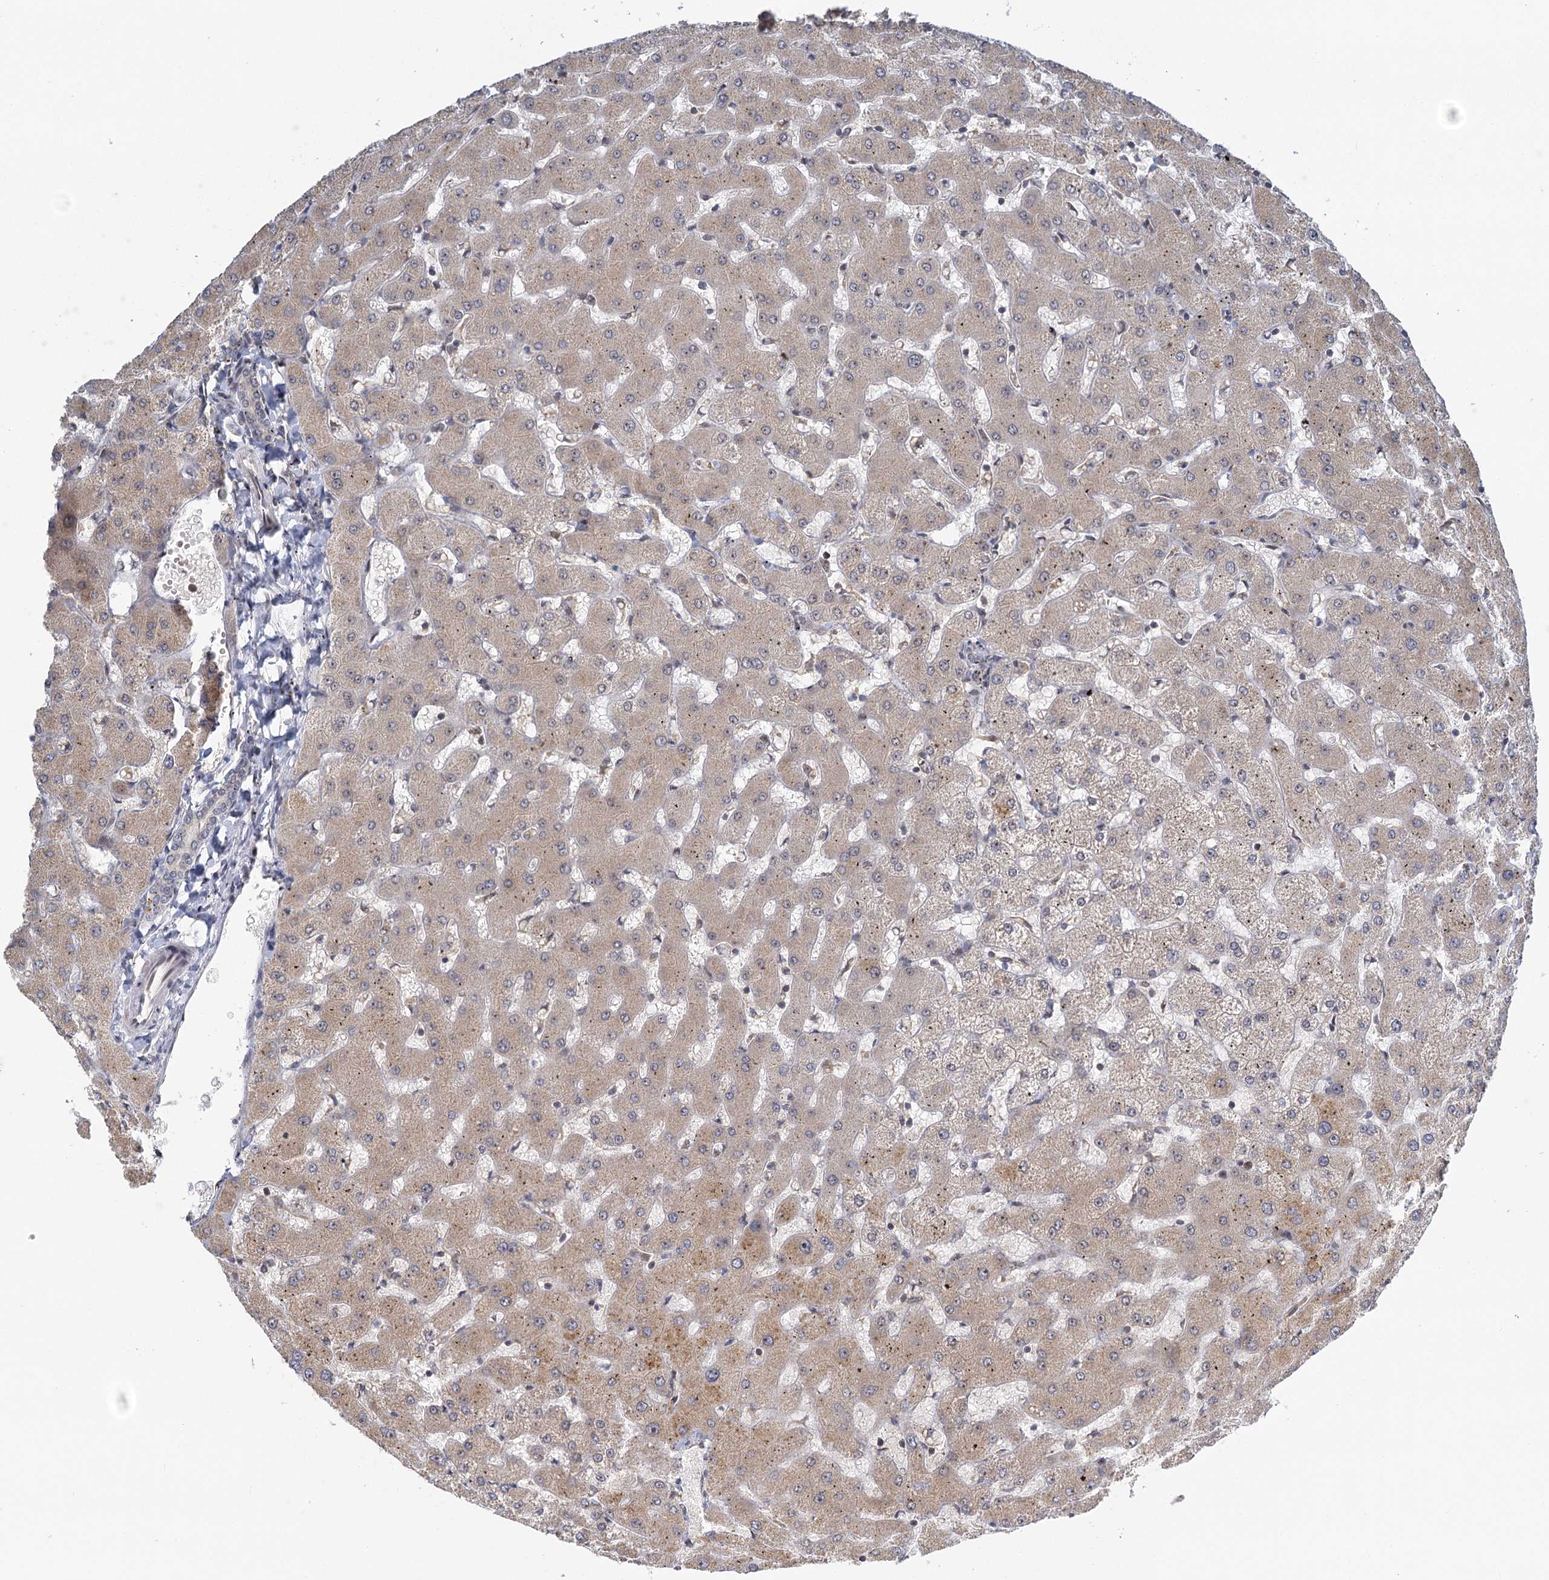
{"staining": {"intensity": "negative", "quantity": "none", "location": "none"}, "tissue": "liver", "cell_type": "Cholangiocytes", "image_type": "normal", "snomed": [{"axis": "morphology", "description": "Normal tissue, NOS"}, {"axis": "topography", "description": "Liver"}], "caption": "There is no significant positivity in cholangiocytes of liver.", "gene": "TREX1", "patient": {"sex": "female", "age": 63}}